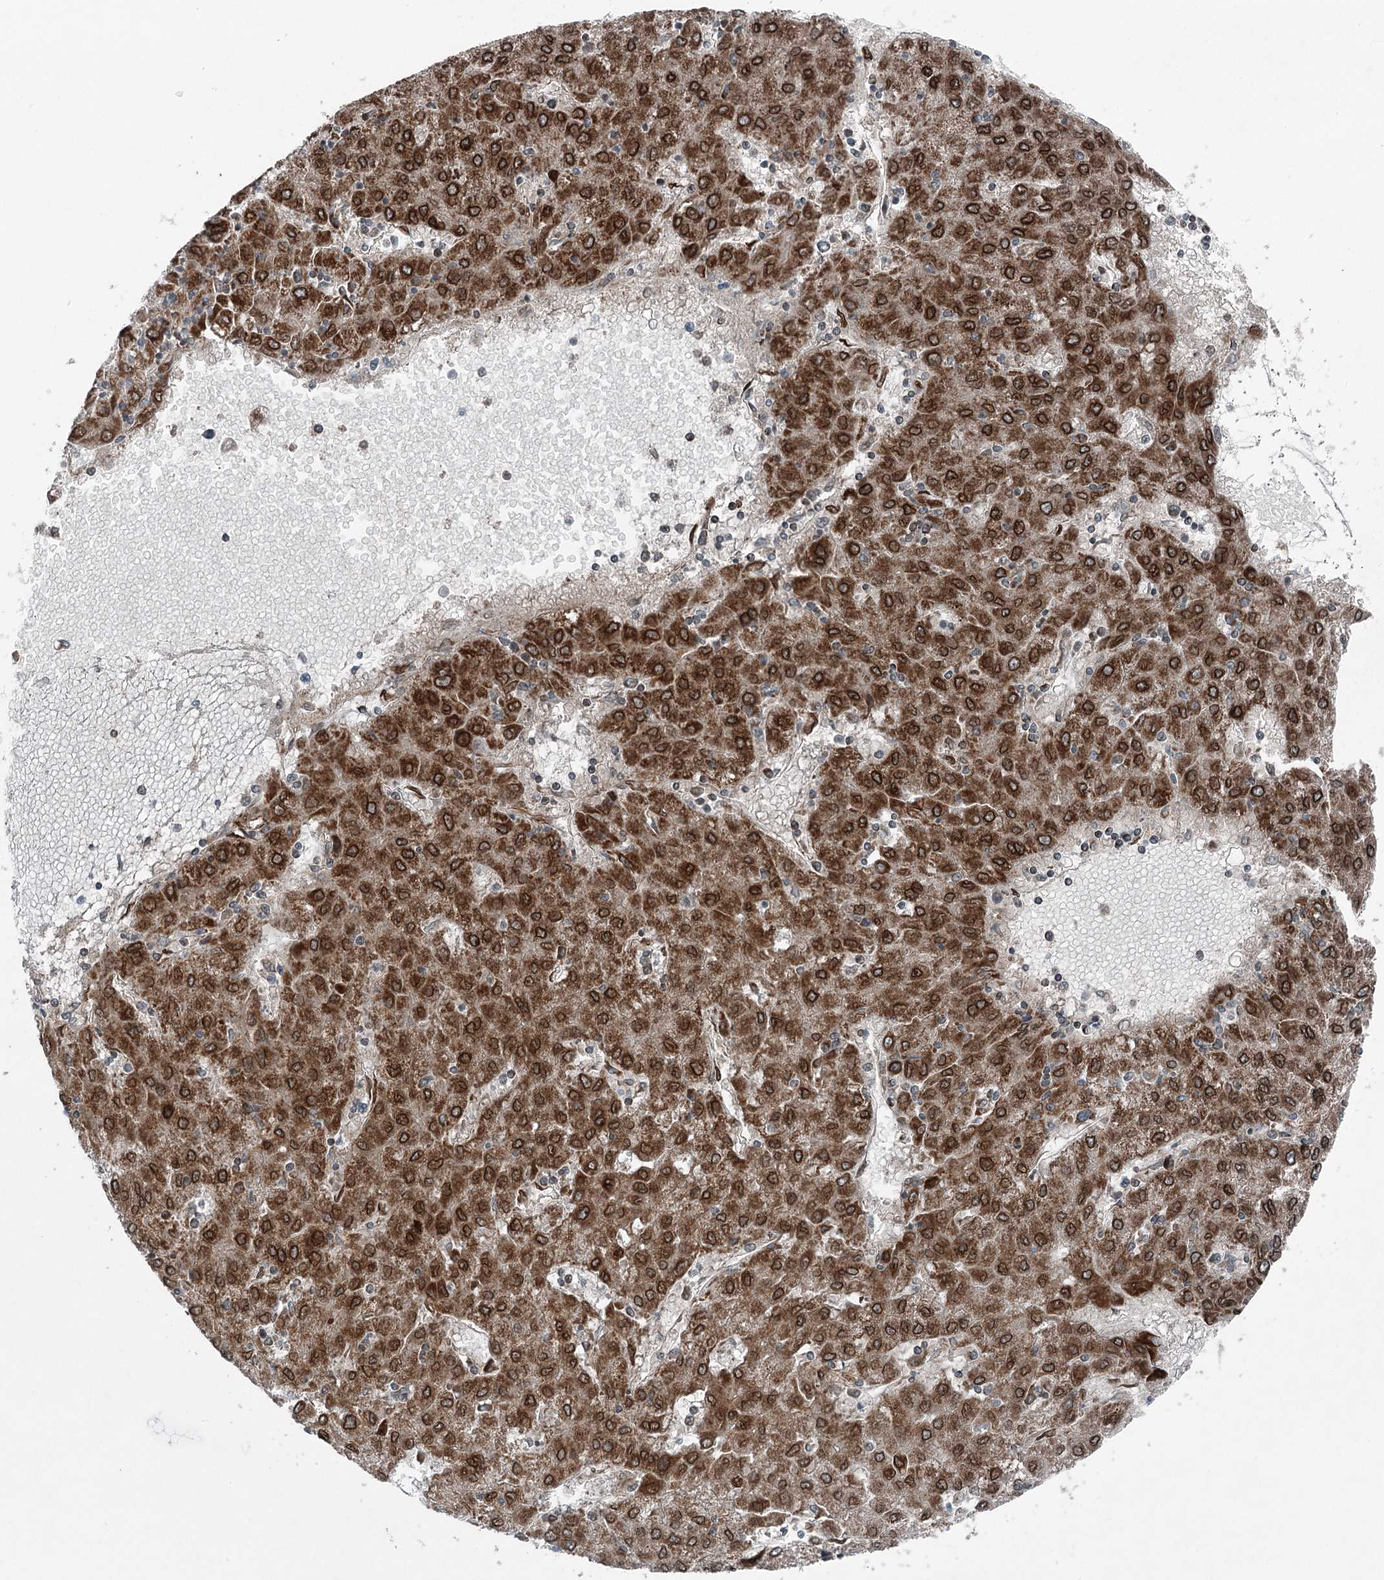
{"staining": {"intensity": "strong", "quantity": ">75%", "location": "cytoplasmic/membranous"}, "tissue": "liver cancer", "cell_type": "Tumor cells", "image_type": "cancer", "snomed": [{"axis": "morphology", "description": "Carcinoma, Hepatocellular, NOS"}, {"axis": "topography", "description": "Liver"}], "caption": "Immunohistochemistry photomicrograph of neoplastic tissue: human liver cancer stained using IHC displays high levels of strong protein expression localized specifically in the cytoplasmic/membranous of tumor cells, appearing as a cytoplasmic/membranous brown color.", "gene": "BCKDHA", "patient": {"sex": "male", "age": 72}}